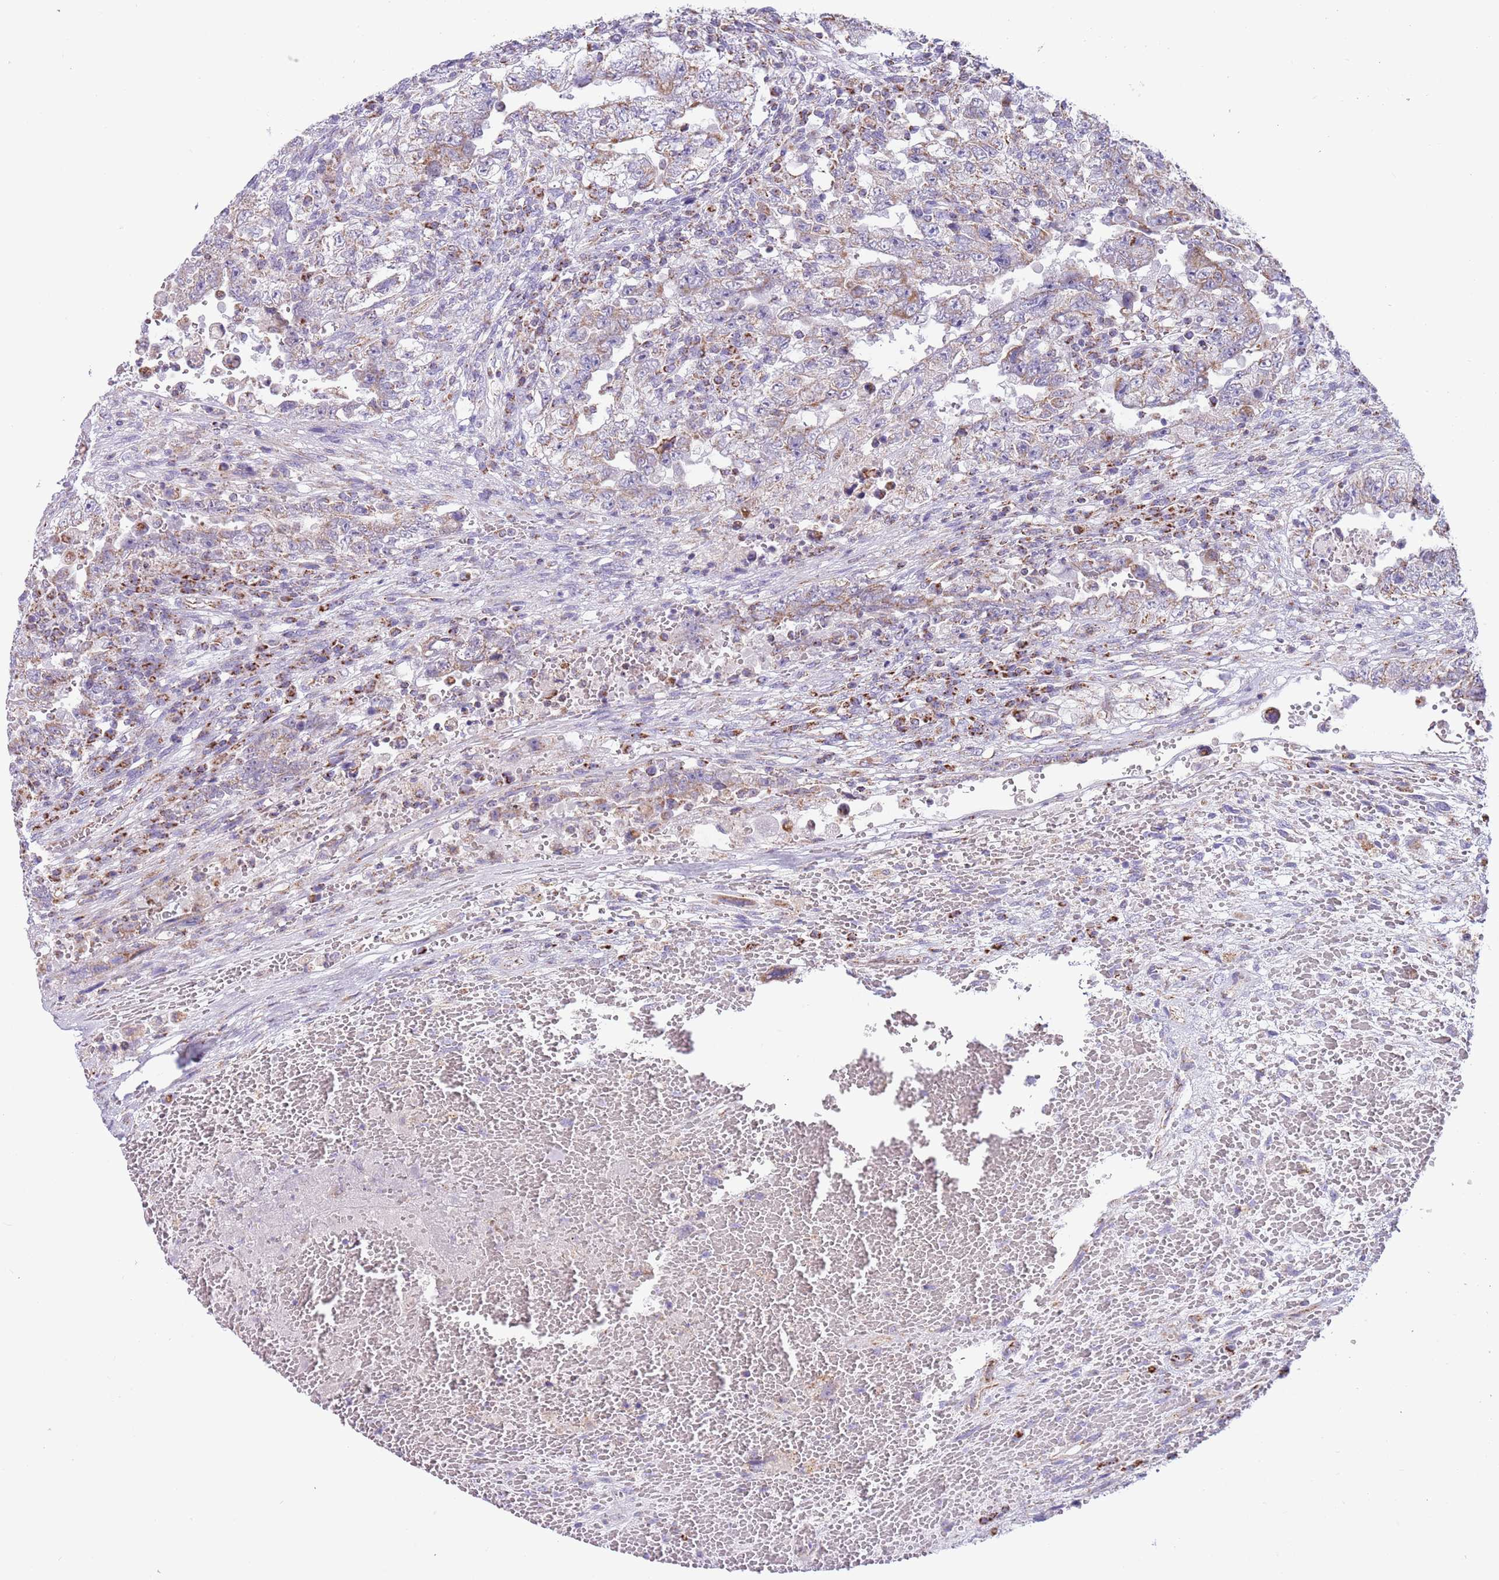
{"staining": {"intensity": "moderate", "quantity": "25%-75%", "location": "cytoplasmic/membranous"}, "tissue": "testis cancer", "cell_type": "Tumor cells", "image_type": "cancer", "snomed": [{"axis": "morphology", "description": "Carcinoma, Embryonal, NOS"}, {"axis": "topography", "description": "Testis"}], "caption": "Human testis embryonal carcinoma stained with a brown dye reveals moderate cytoplasmic/membranous positive positivity in approximately 25%-75% of tumor cells.", "gene": "LHX6", "patient": {"sex": "male", "age": 26}}